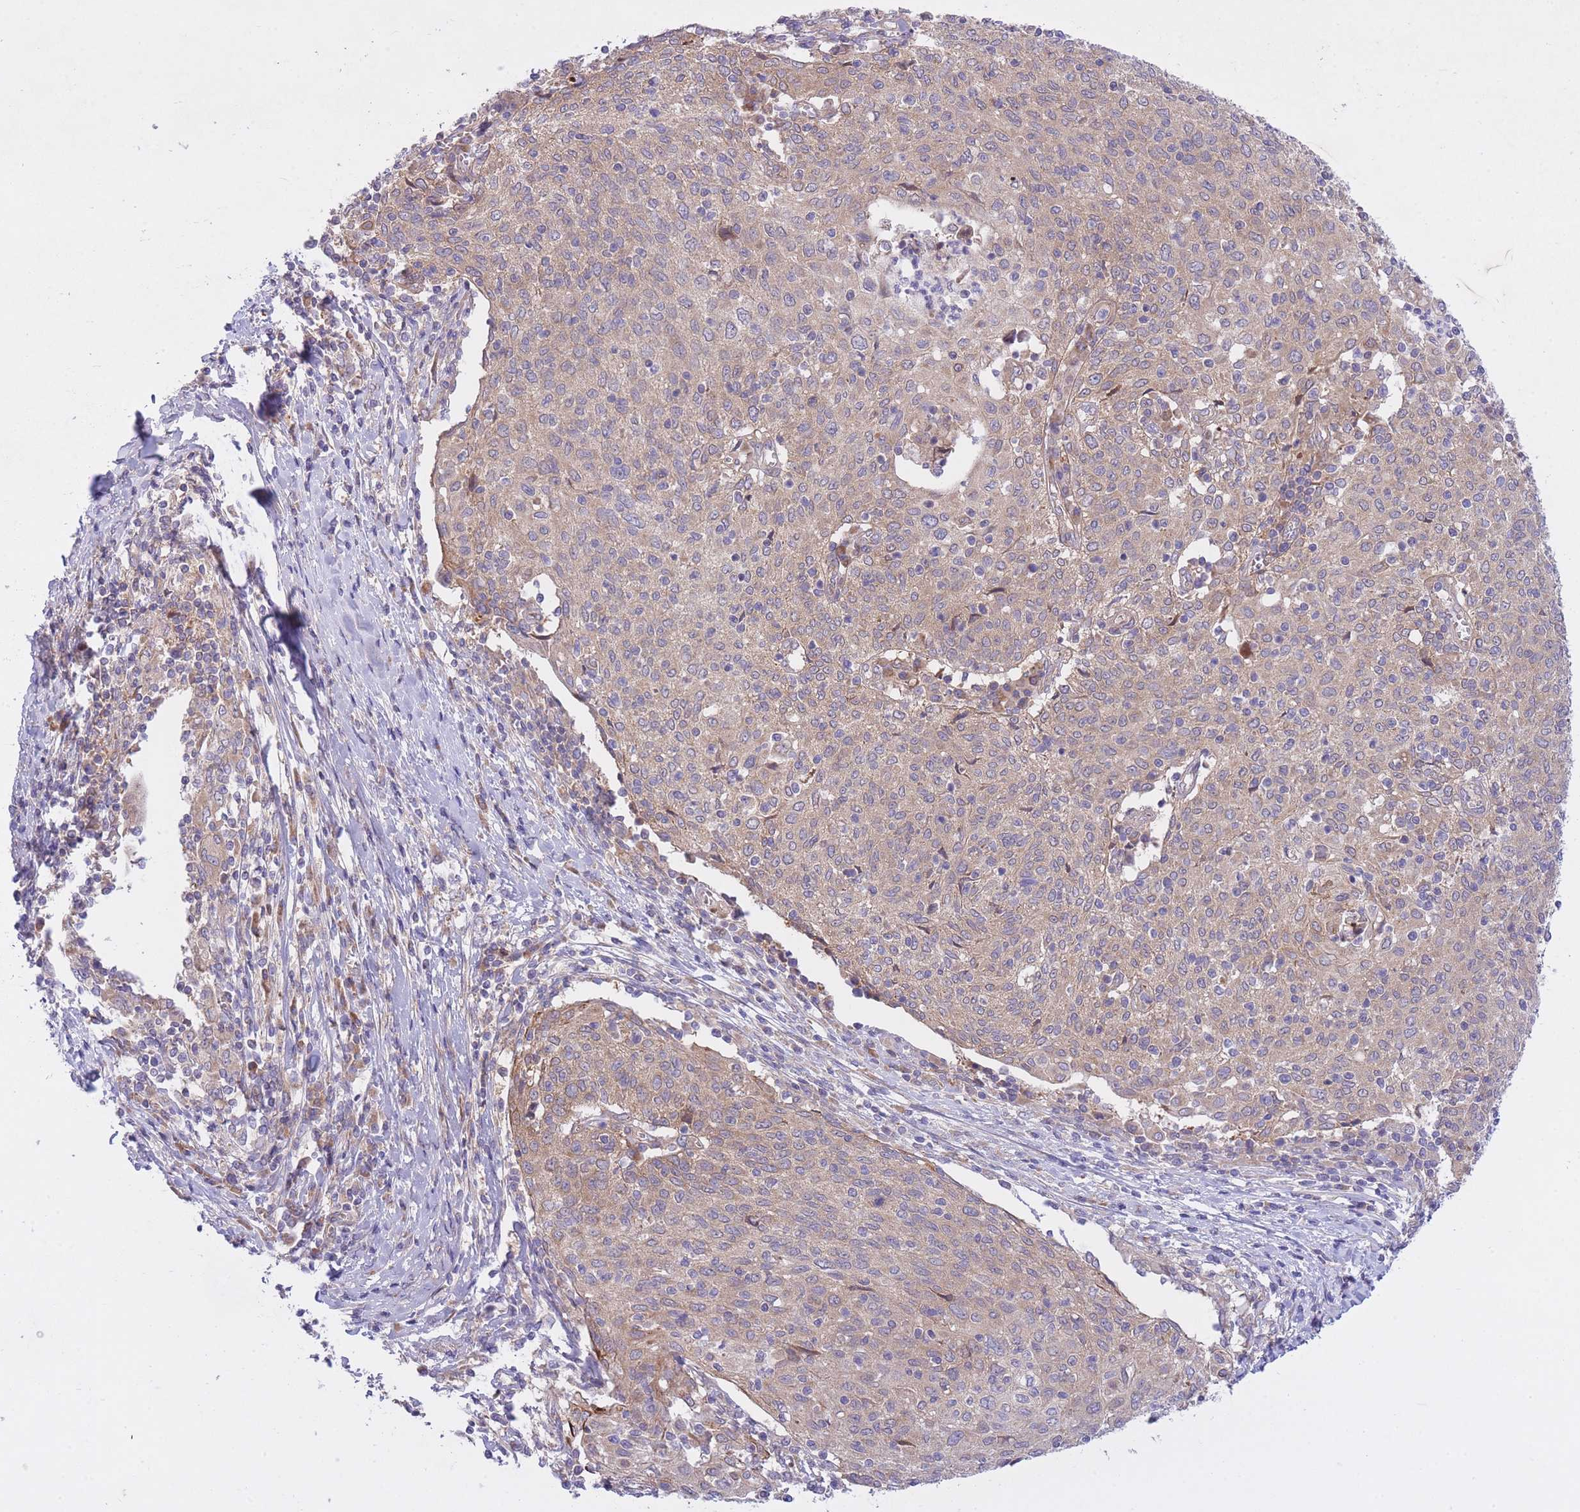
{"staining": {"intensity": "weak", "quantity": ">75%", "location": "cytoplasmic/membranous"}, "tissue": "cervical cancer", "cell_type": "Tumor cells", "image_type": "cancer", "snomed": [{"axis": "morphology", "description": "Squamous cell carcinoma, NOS"}, {"axis": "topography", "description": "Cervix"}], "caption": "Immunohistochemistry (IHC) (DAB (3,3'-diaminobenzidine)) staining of cervical cancer reveals weak cytoplasmic/membranous protein expression in about >75% of tumor cells.", "gene": "CHAC1", "patient": {"sex": "female", "age": 52}}